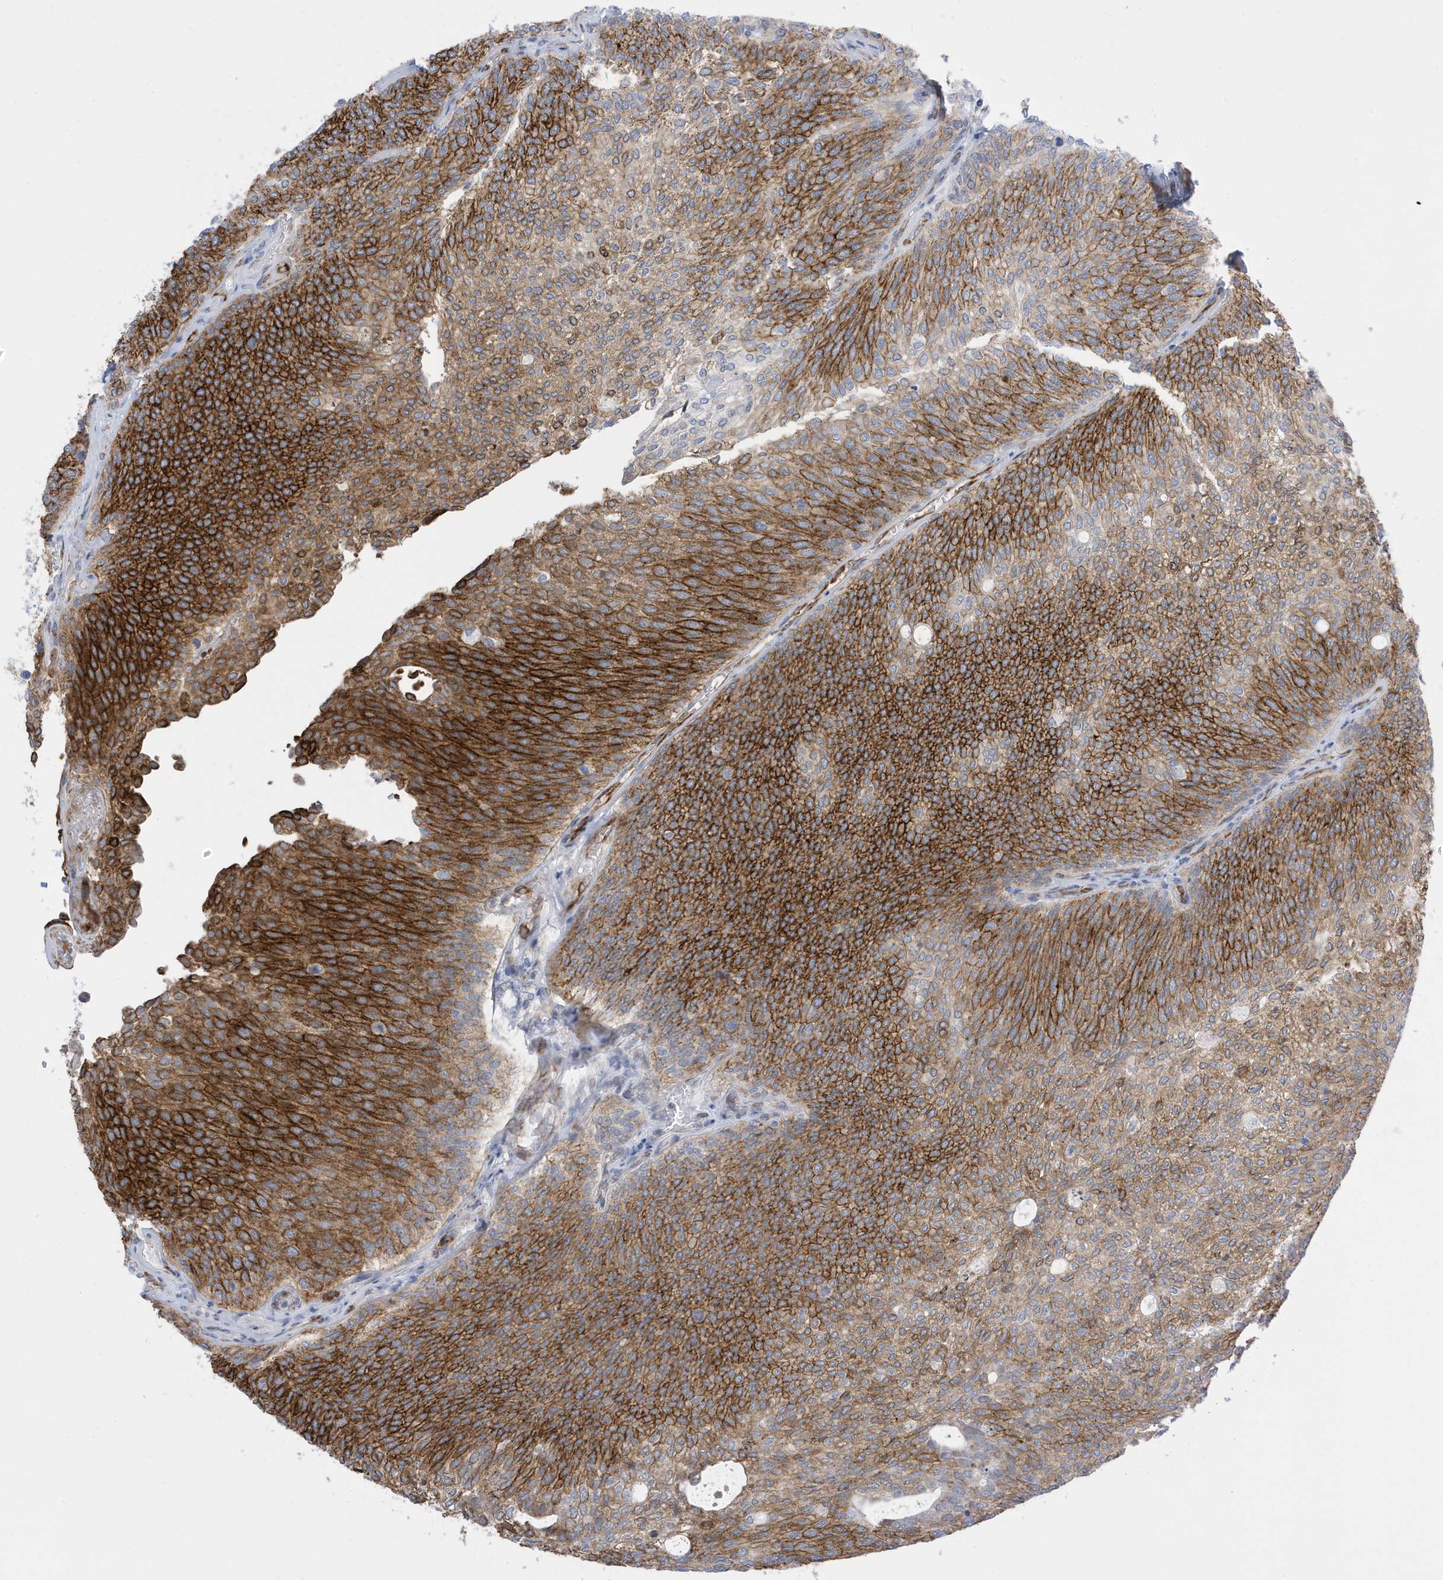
{"staining": {"intensity": "strong", "quantity": "25%-75%", "location": "cytoplasmic/membranous"}, "tissue": "urothelial cancer", "cell_type": "Tumor cells", "image_type": "cancer", "snomed": [{"axis": "morphology", "description": "Urothelial carcinoma, Low grade"}, {"axis": "topography", "description": "Urinary bladder"}], "caption": "This photomicrograph shows urothelial cancer stained with IHC to label a protein in brown. The cytoplasmic/membranous of tumor cells show strong positivity for the protein. Nuclei are counter-stained blue.", "gene": "SEMA3F", "patient": {"sex": "female", "age": 79}}